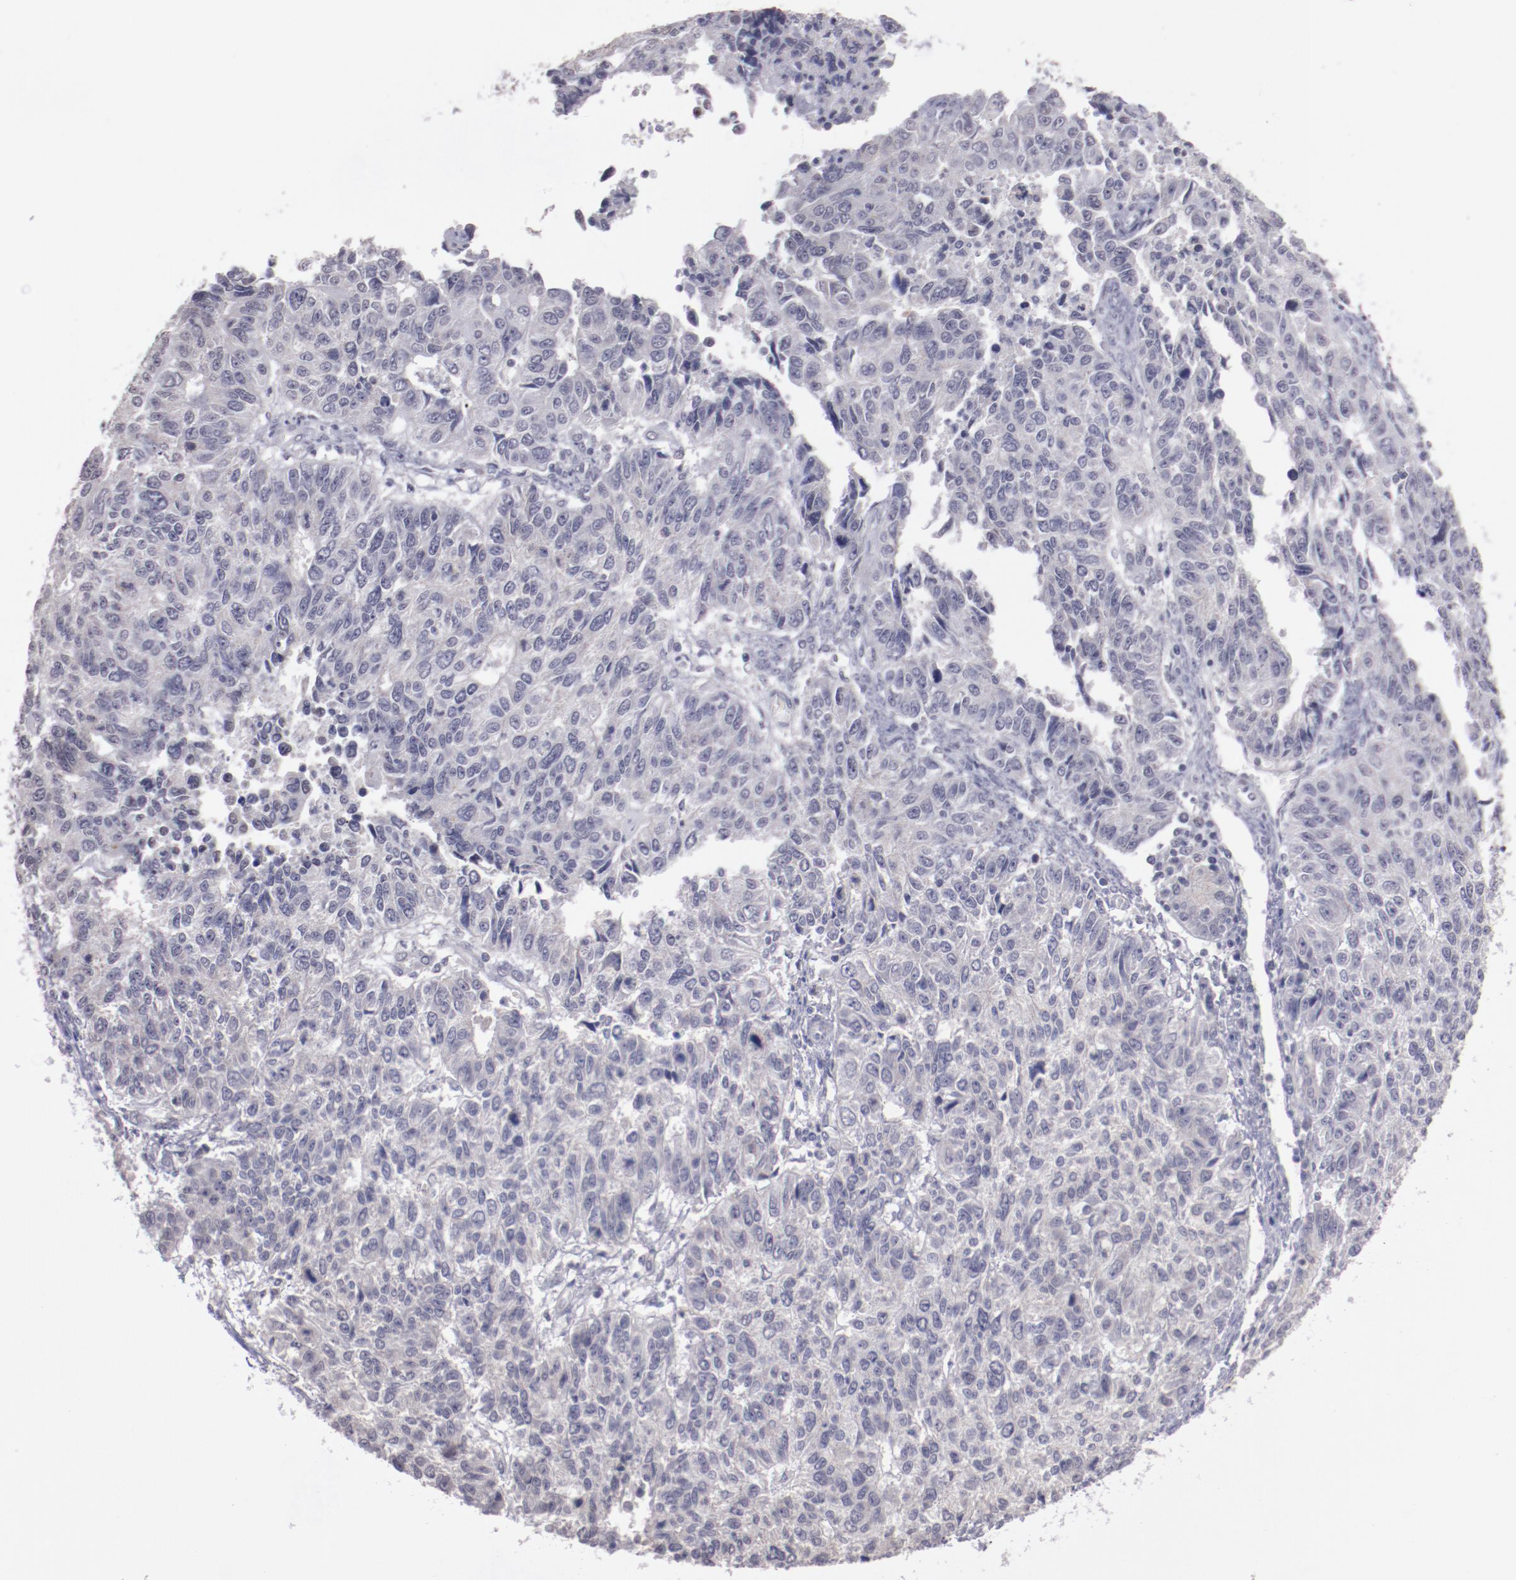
{"staining": {"intensity": "negative", "quantity": "none", "location": "none"}, "tissue": "endometrial cancer", "cell_type": "Tumor cells", "image_type": "cancer", "snomed": [{"axis": "morphology", "description": "Adenocarcinoma, NOS"}, {"axis": "topography", "description": "Endometrium"}], "caption": "Immunohistochemistry micrograph of neoplastic tissue: adenocarcinoma (endometrial) stained with DAB demonstrates no significant protein positivity in tumor cells. (Brightfield microscopy of DAB (3,3'-diaminobenzidine) immunohistochemistry at high magnification).", "gene": "NRXN3", "patient": {"sex": "female", "age": 42}}